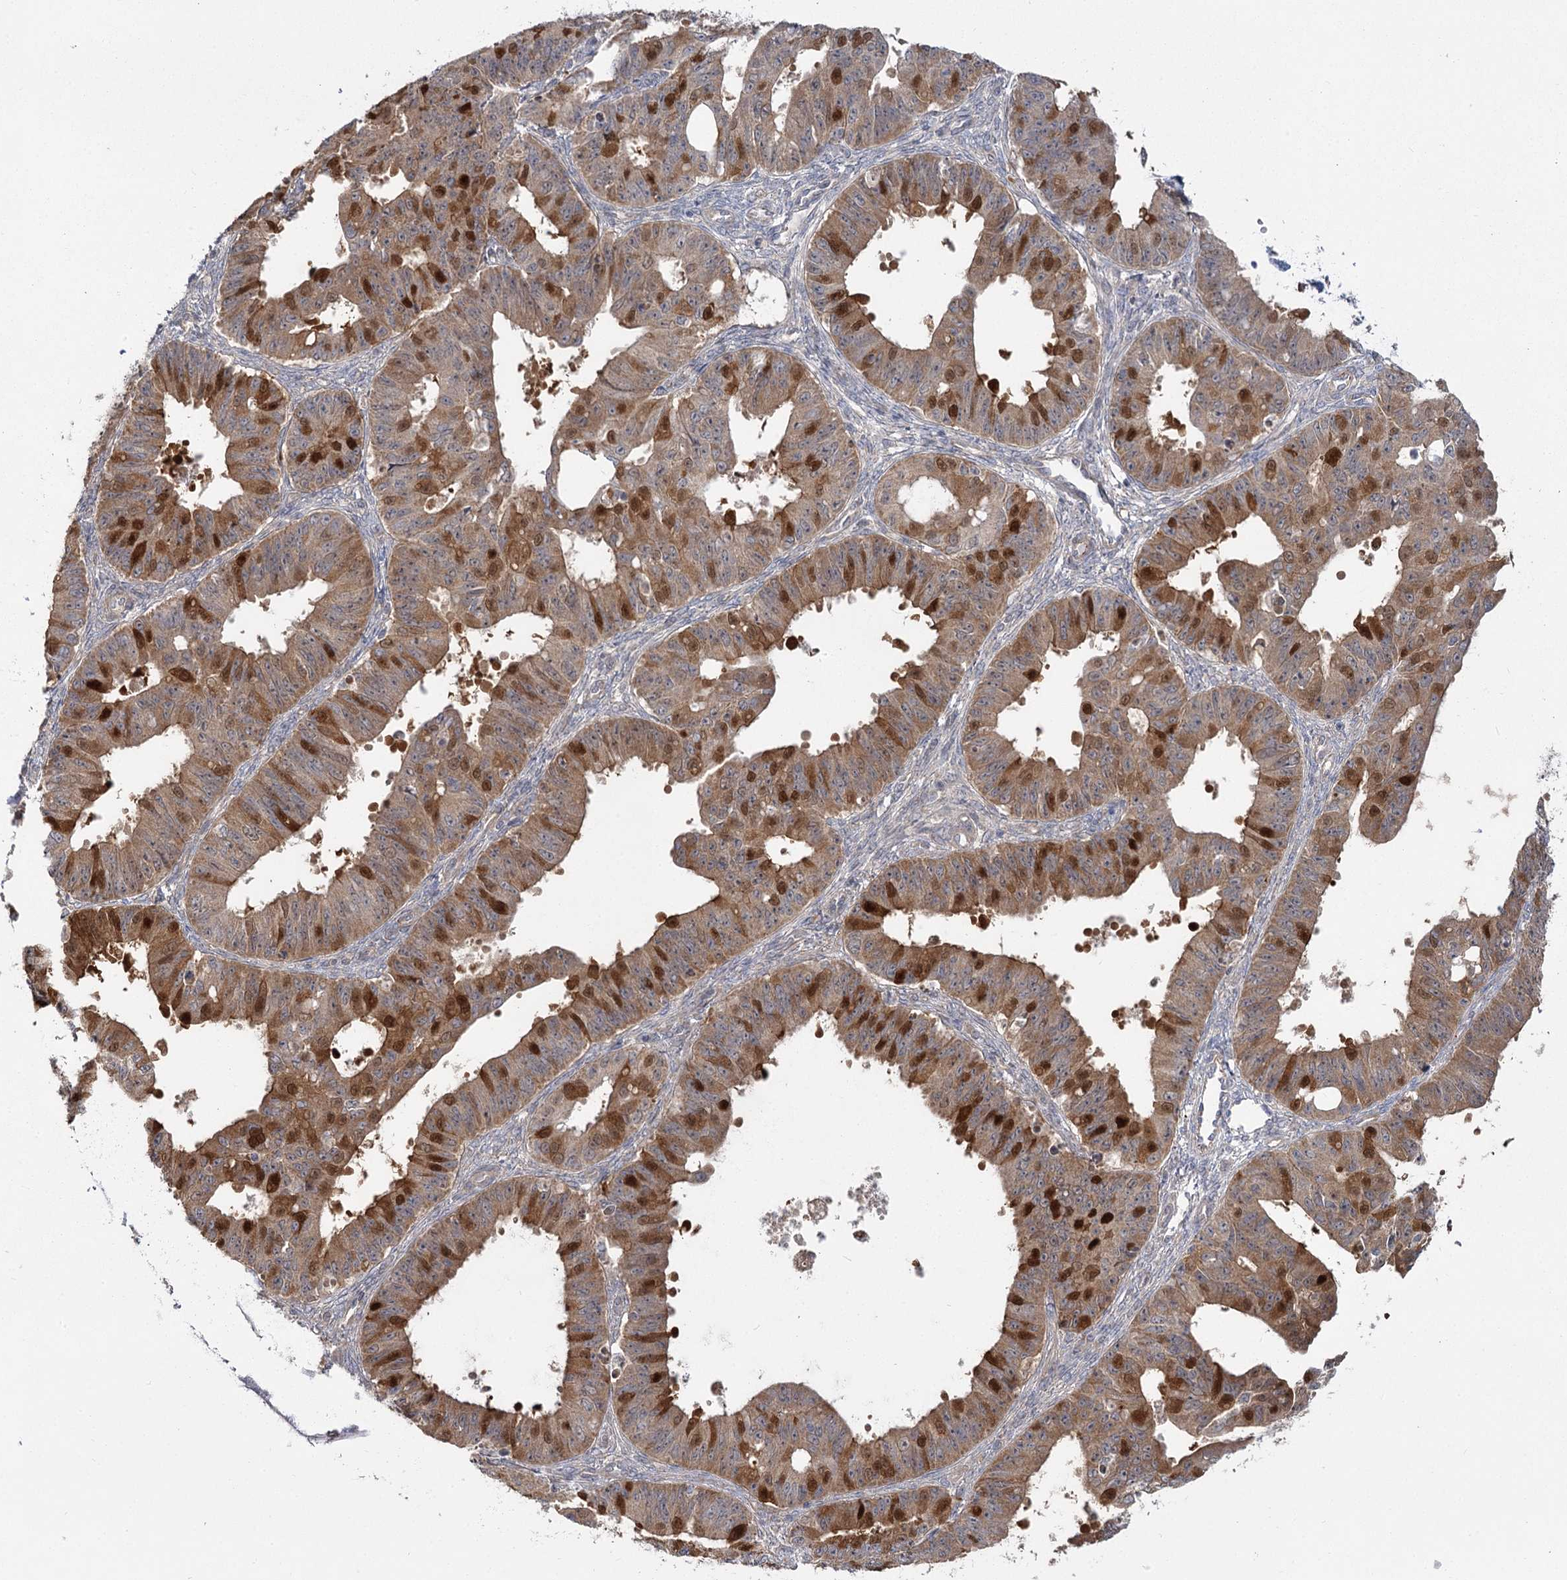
{"staining": {"intensity": "strong", "quantity": ">75%", "location": "cytoplasmic/membranous,nuclear"}, "tissue": "ovarian cancer", "cell_type": "Tumor cells", "image_type": "cancer", "snomed": [{"axis": "morphology", "description": "Carcinoma, endometroid"}, {"axis": "topography", "description": "Appendix"}, {"axis": "topography", "description": "Ovary"}], "caption": "This is a micrograph of IHC staining of ovarian cancer (endometroid carcinoma), which shows strong staining in the cytoplasmic/membranous and nuclear of tumor cells.", "gene": "TBC1D9B", "patient": {"sex": "female", "age": 42}}